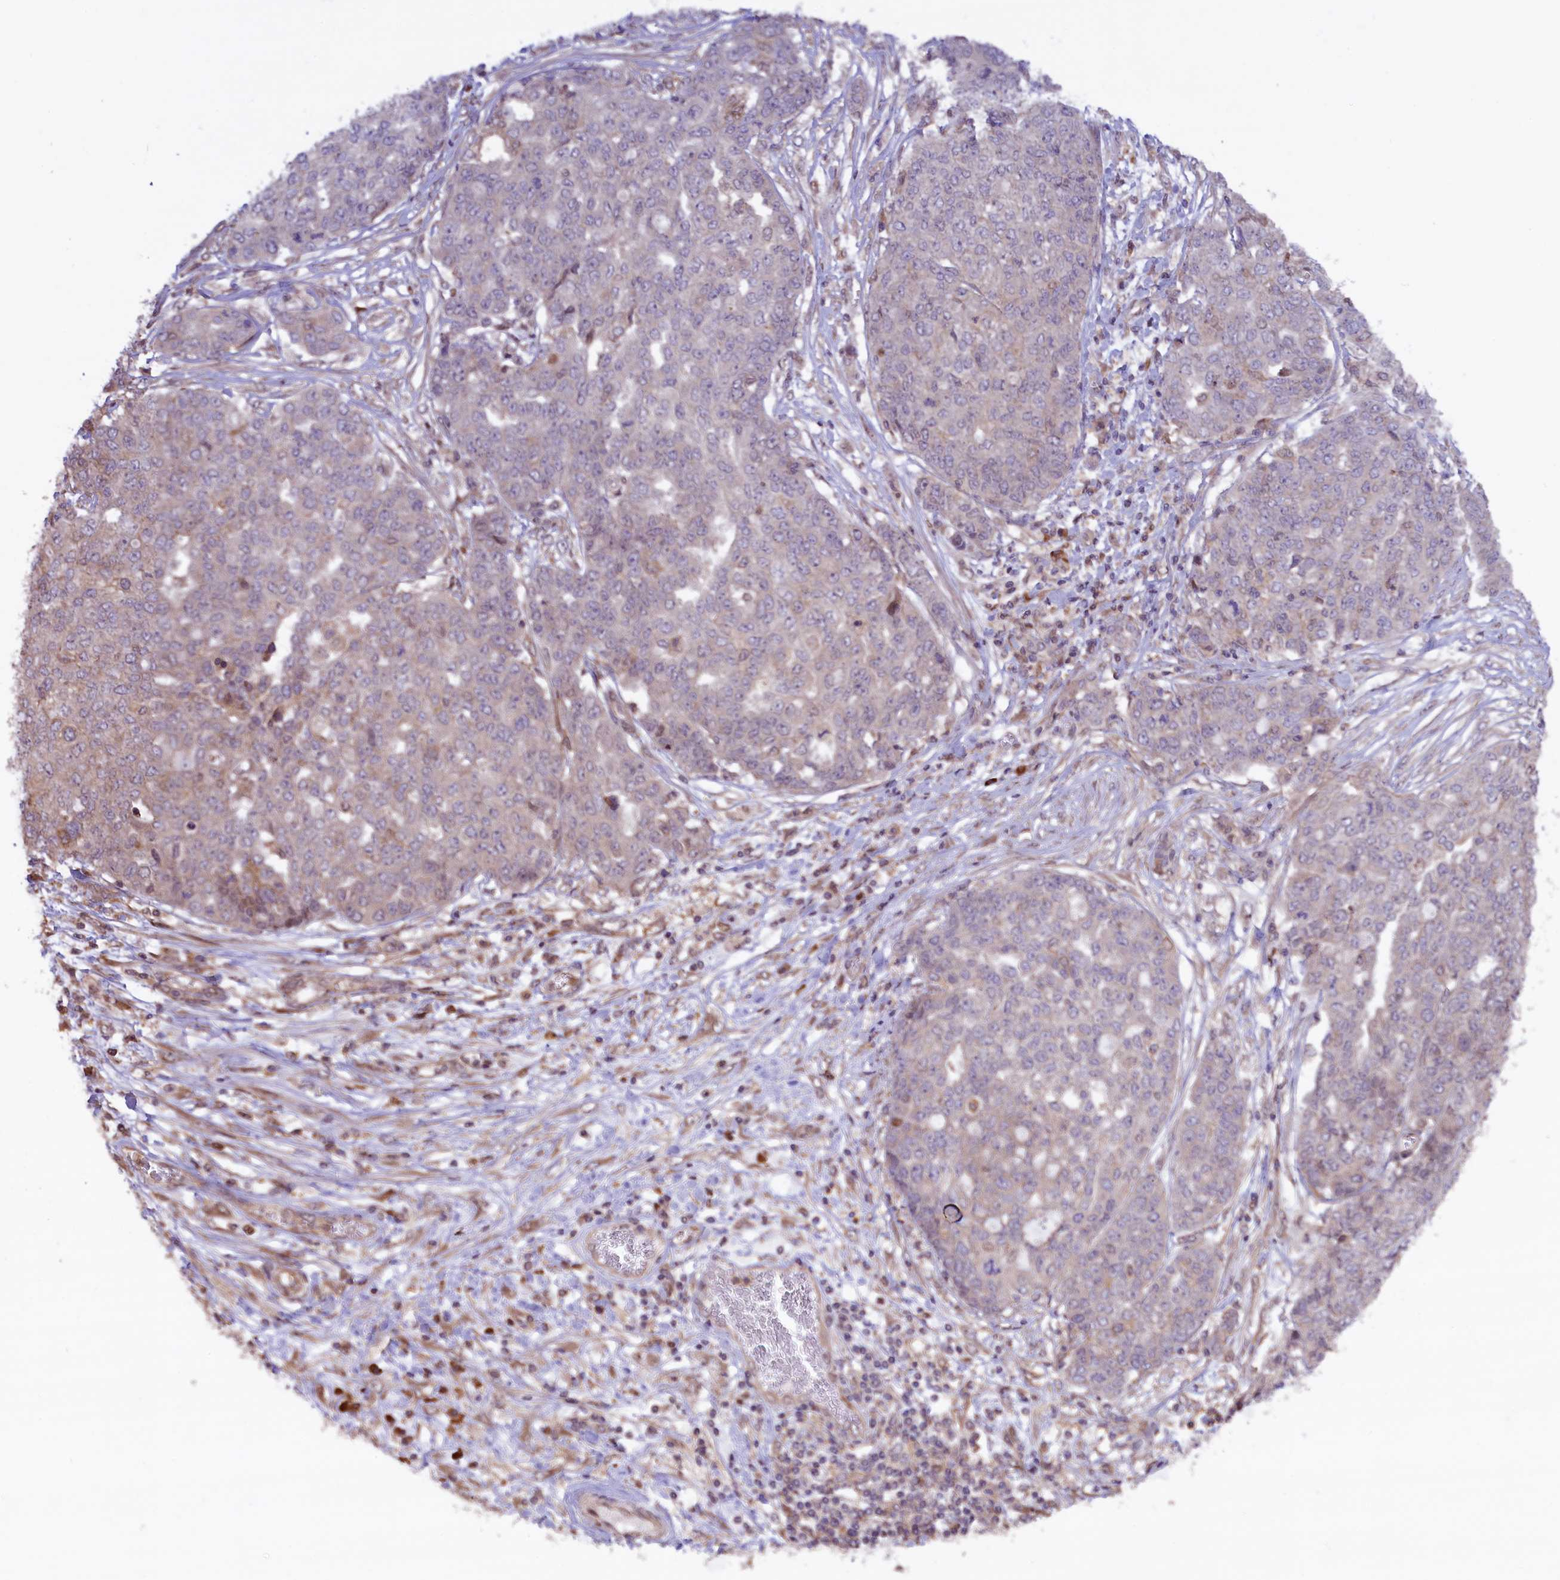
{"staining": {"intensity": "negative", "quantity": "none", "location": "none"}, "tissue": "ovarian cancer", "cell_type": "Tumor cells", "image_type": "cancer", "snomed": [{"axis": "morphology", "description": "Cystadenocarcinoma, serous, NOS"}, {"axis": "topography", "description": "Soft tissue"}, {"axis": "topography", "description": "Ovary"}], "caption": "High power microscopy image of an immunohistochemistry (IHC) histopathology image of ovarian cancer (serous cystadenocarcinoma), revealing no significant expression in tumor cells. Nuclei are stained in blue.", "gene": "RIC8A", "patient": {"sex": "female", "age": 57}}